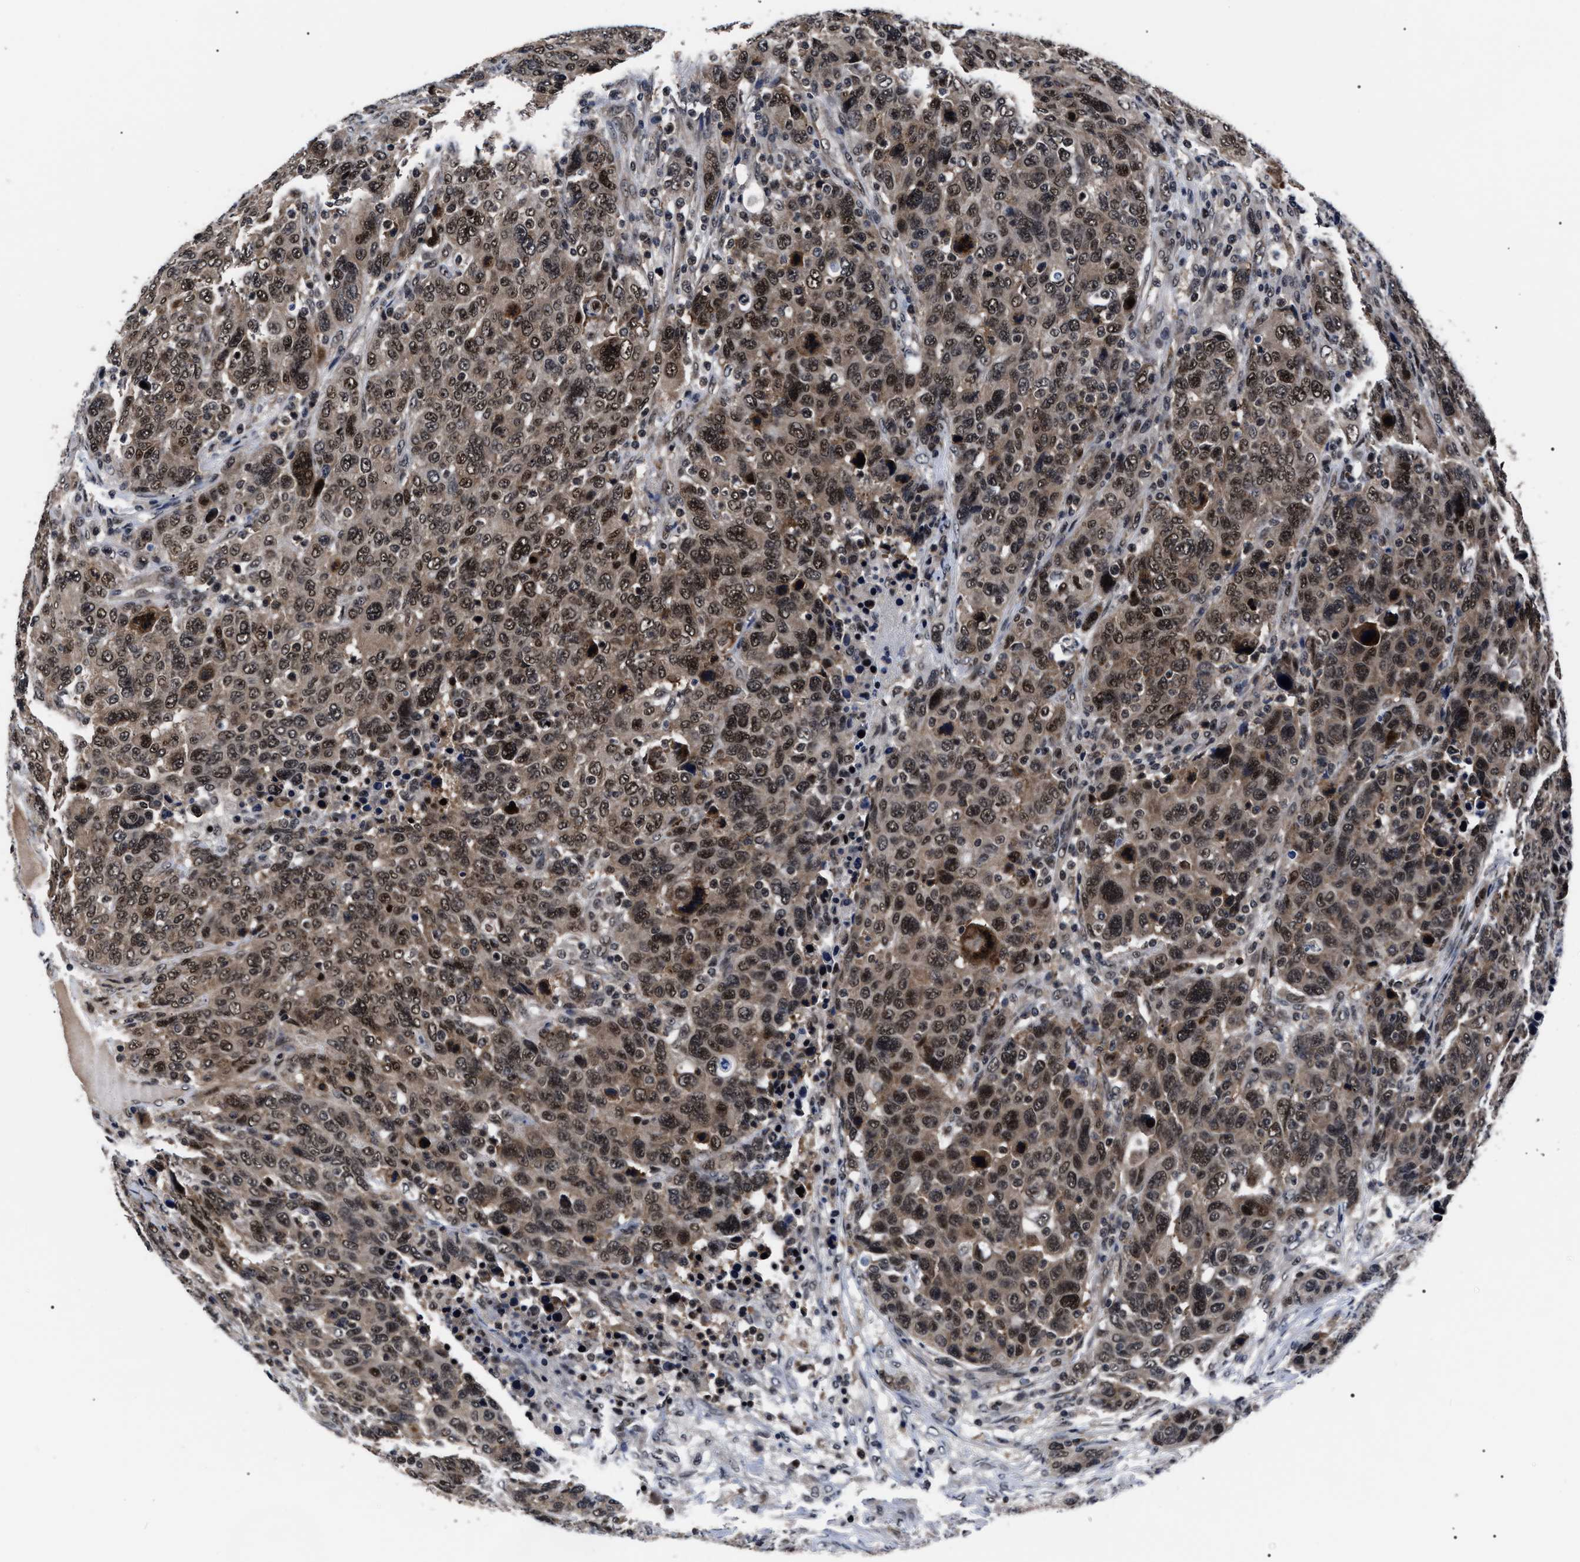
{"staining": {"intensity": "moderate", "quantity": ">75%", "location": "cytoplasmic/membranous,nuclear"}, "tissue": "breast cancer", "cell_type": "Tumor cells", "image_type": "cancer", "snomed": [{"axis": "morphology", "description": "Duct carcinoma"}, {"axis": "topography", "description": "Breast"}], "caption": "Immunohistochemical staining of breast invasive ductal carcinoma exhibits medium levels of moderate cytoplasmic/membranous and nuclear positivity in about >75% of tumor cells.", "gene": "CSNK2A1", "patient": {"sex": "female", "age": 37}}